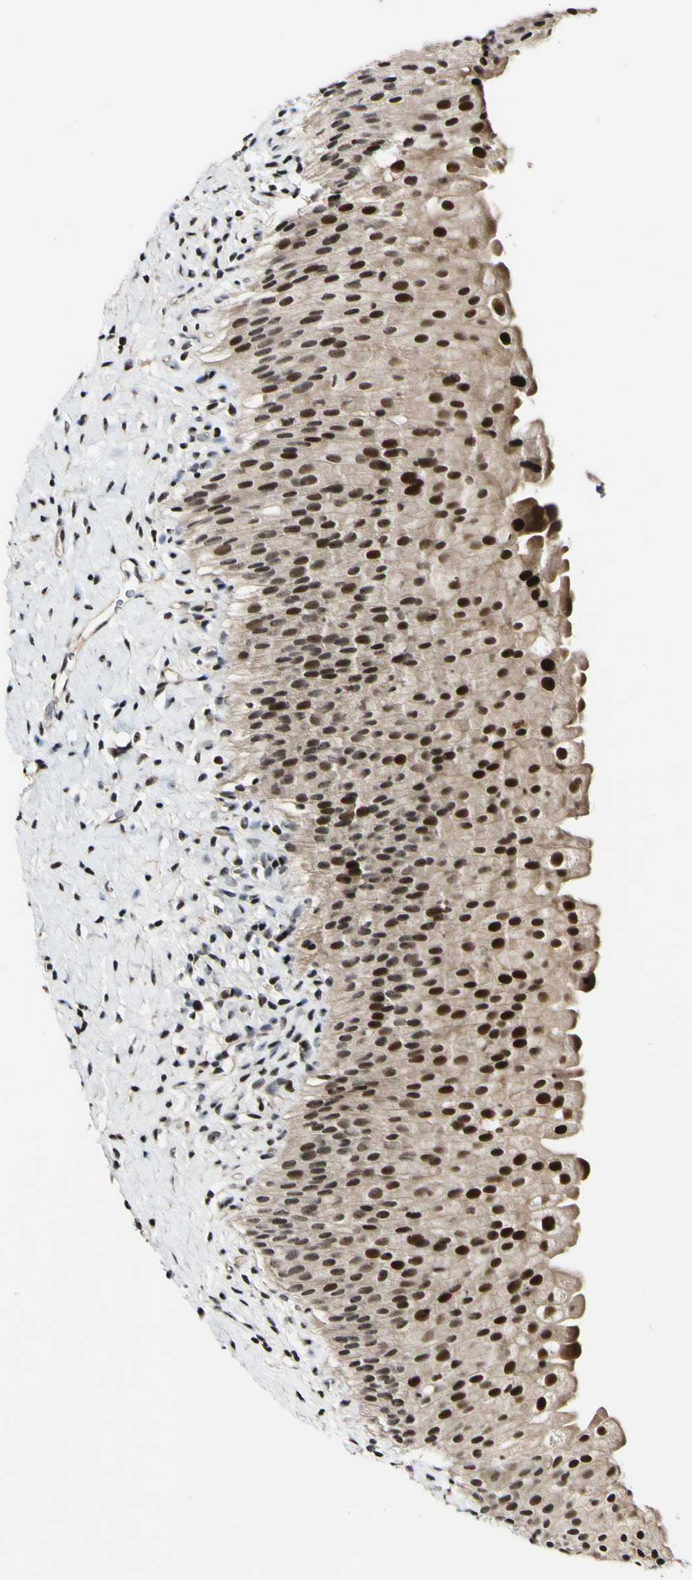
{"staining": {"intensity": "strong", "quantity": "25%-75%", "location": "nuclear"}, "tissue": "urinary bladder", "cell_type": "Urothelial cells", "image_type": "normal", "snomed": [{"axis": "morphology", "description": "Normal tissue, NOS"}, {"axis": "morphology", "description": "Urothelial carcinoma, High grade"}, {"axis": "topography", "description": "Urinary bladder"}], "caption": "Strong nuclear protein positivity is present in approximately 25%-75% of urothelial cells in urinary bladder.", "gene": "POLR2F", "patient": {"sex": "male", "age": 46}}